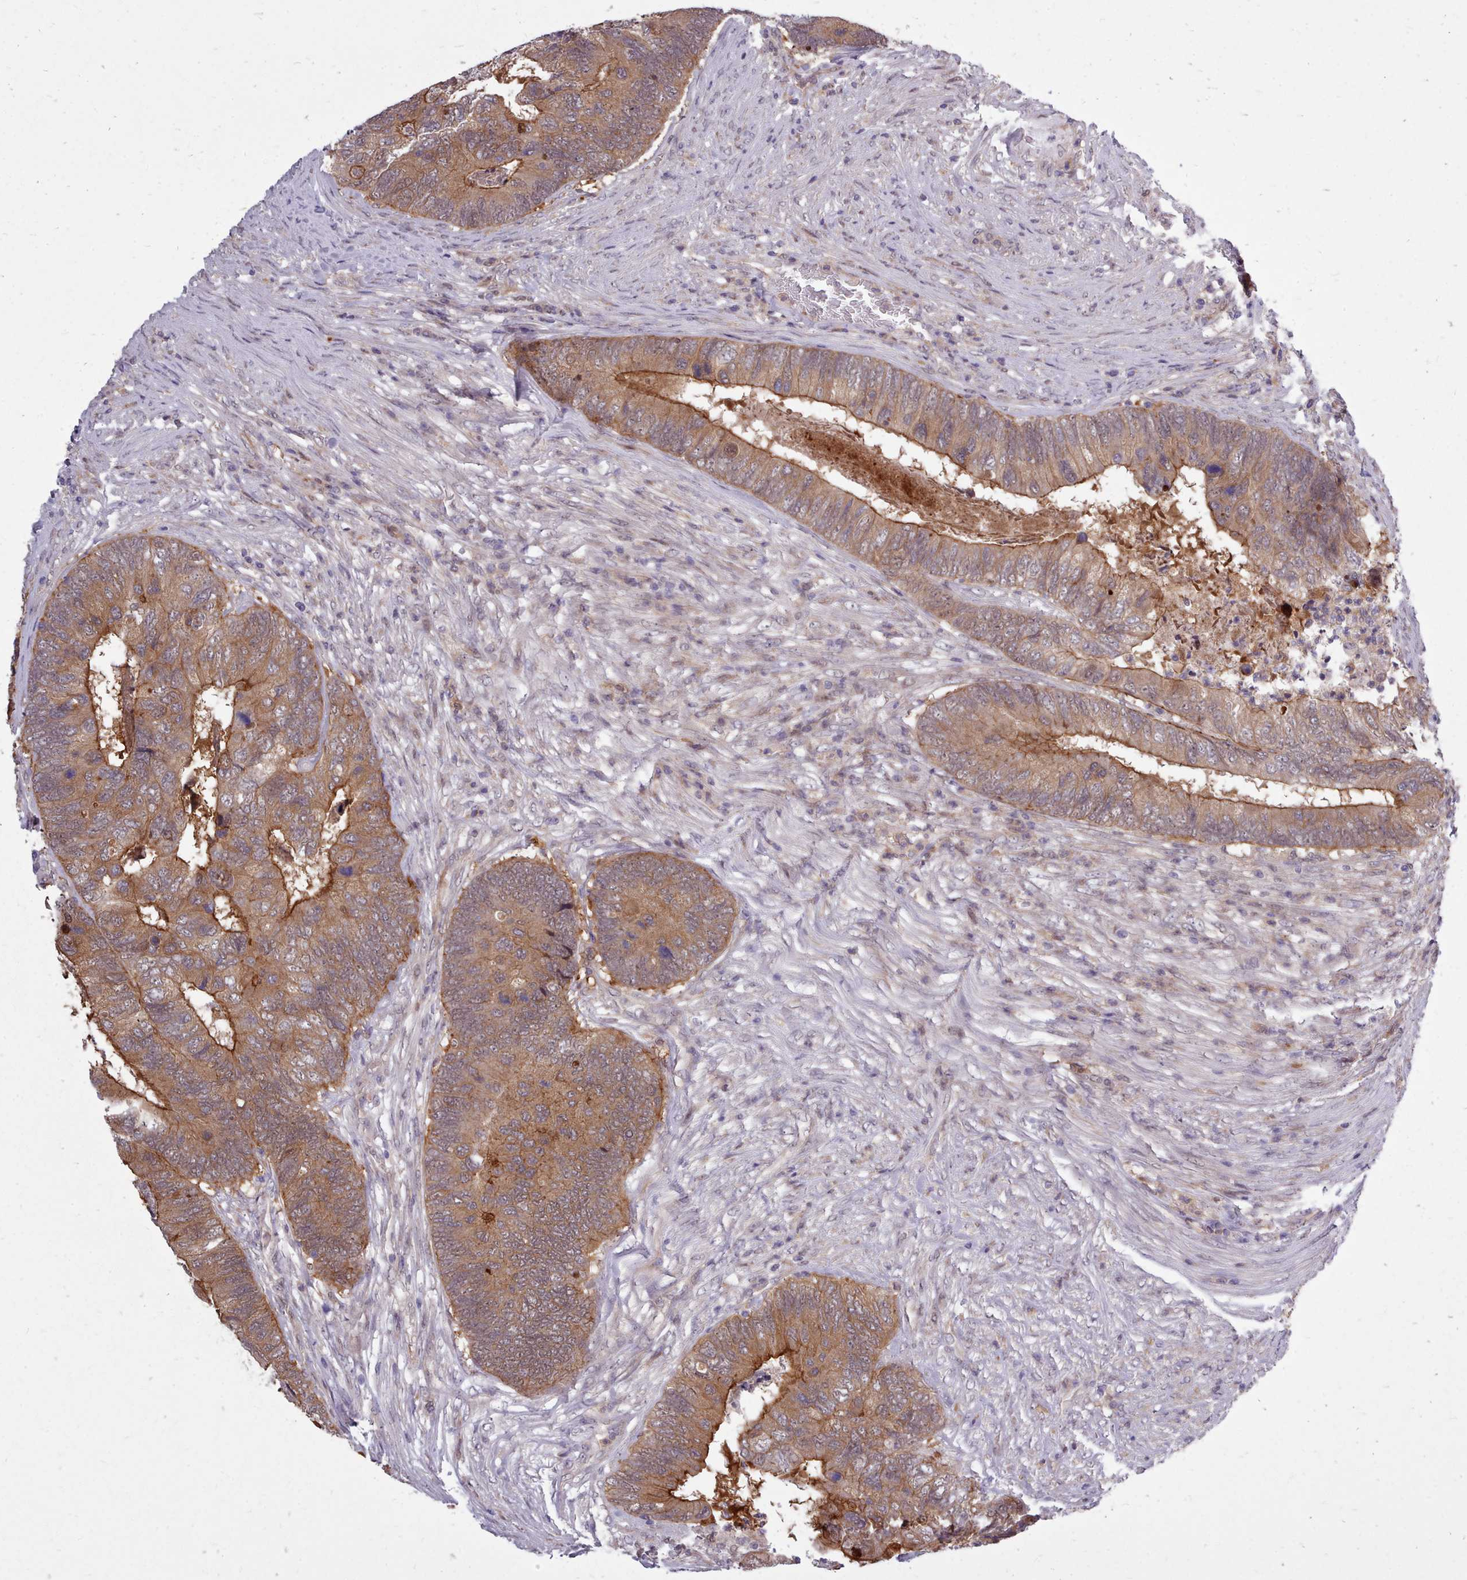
{"staining": {"intensity": "moderate", "quantity": ">75%", "location": "cytoplasmic/membranous"}, "tissue": "colorectal cancer", "cell_type": "Tumor cells", "image_type": "cancer", "snomed": [{"axis": "morphology", "description": "Adenocarcinoma, NOS"}, {"axis": "topography", "description": "Colon"}], "caption": "Protein staining of colorectal adenocarcinoma tissue exhibits moderate cytoplasmic/membranous expression in approximately >75% of tumor cells.", "gene": "AHCY", "patient": {"sex": "female", "age": 67}}